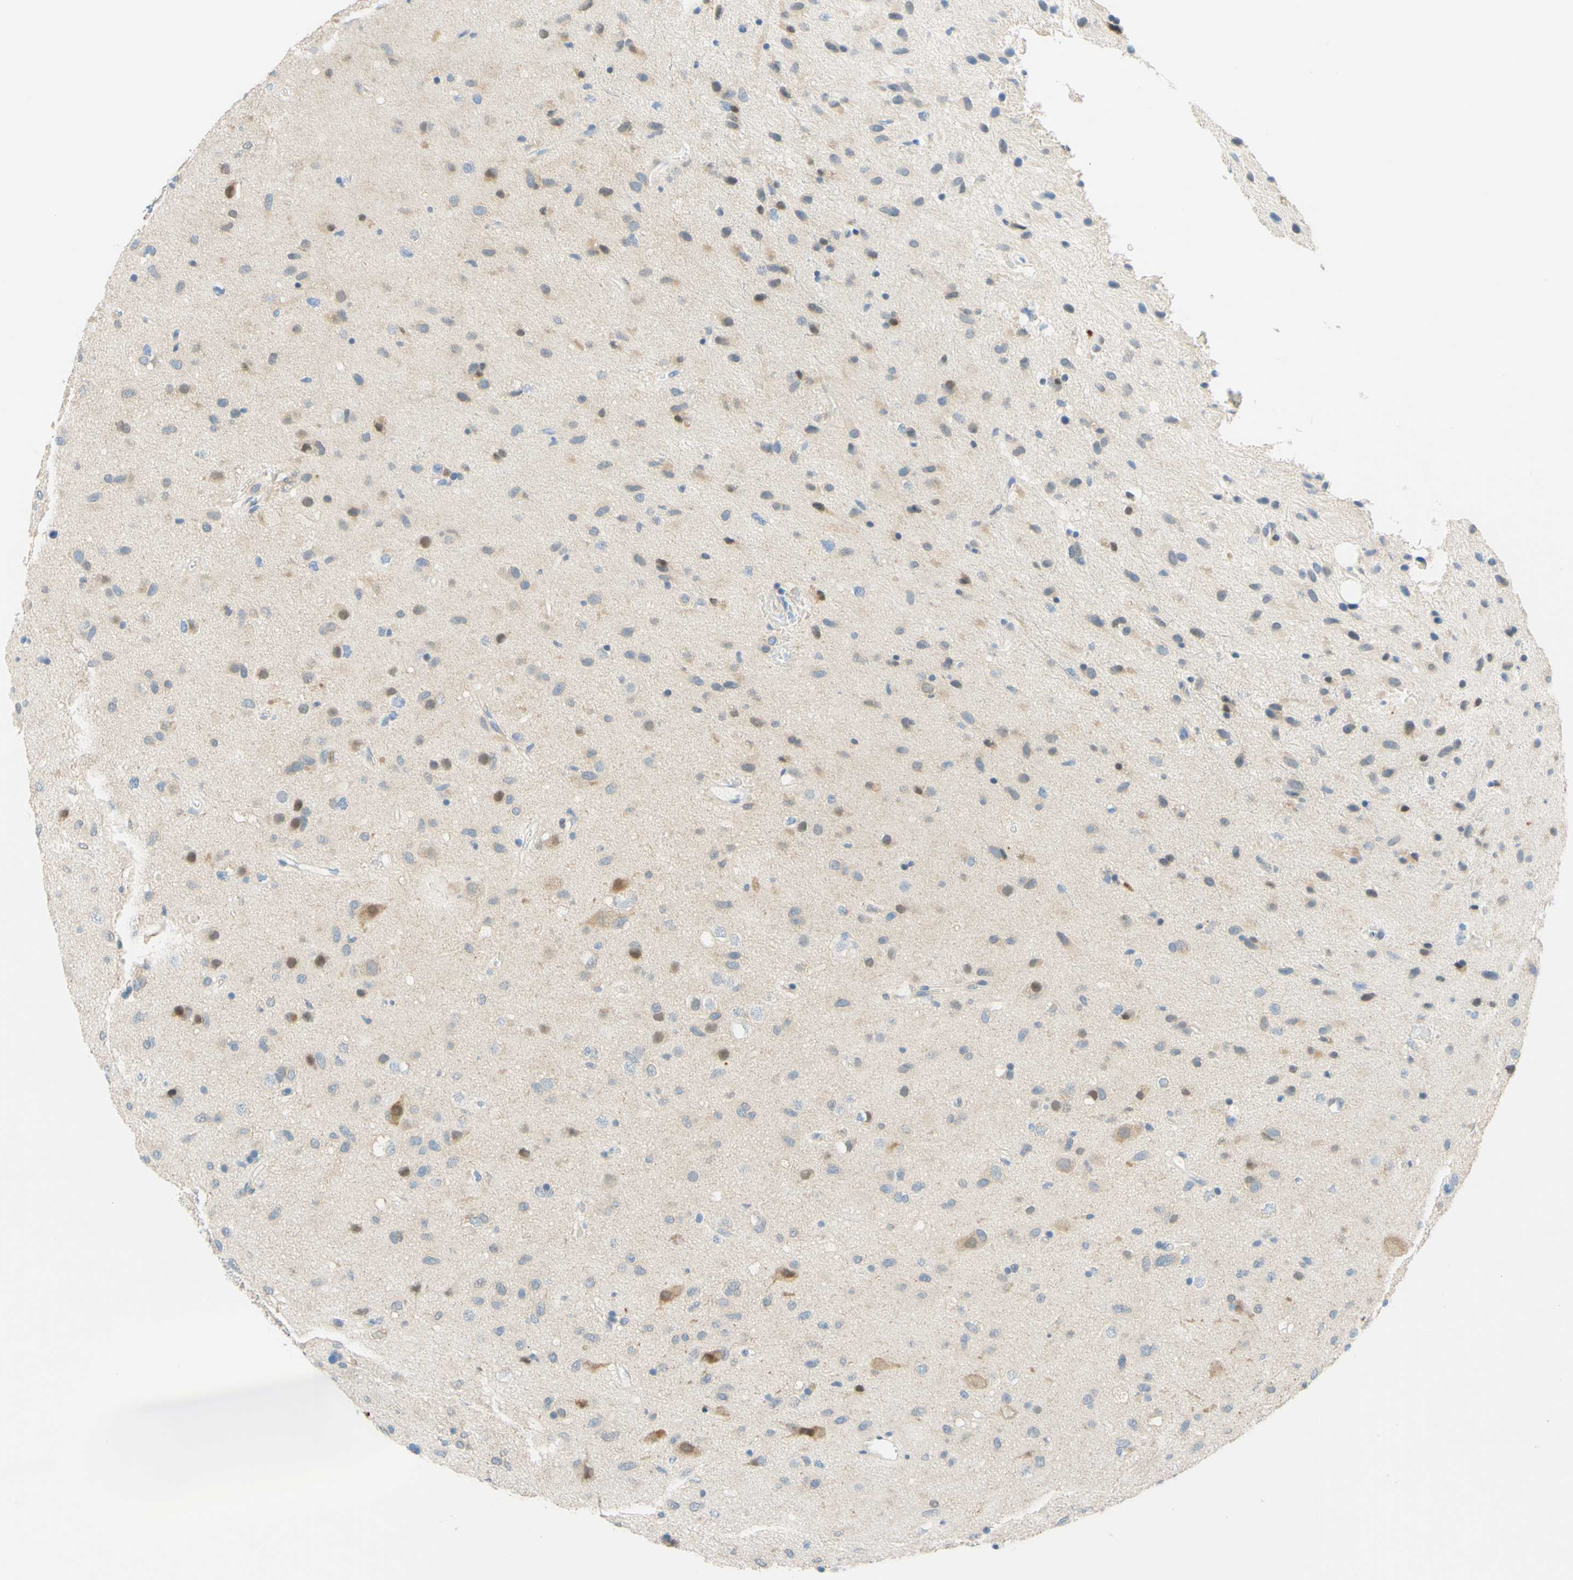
{"staining": {"intensity": "weak", "quantity": "<25%", "location": "cytoplasmic/membranous"}, "tissue": "glioma", "cell_type": "Tumor cells", "image_type": "cancer", "snomed": [{"axis": "morphology", "description": "Glioma, malignant, Low grade"}, {"axis": "topography", "description": "Brain"}], "caption": "This is an immunohistochemistry image of glioma. There is no positivity in tumor cells.", "gene": "TREM2", "patient": {"sex": "male", "age": 77}}